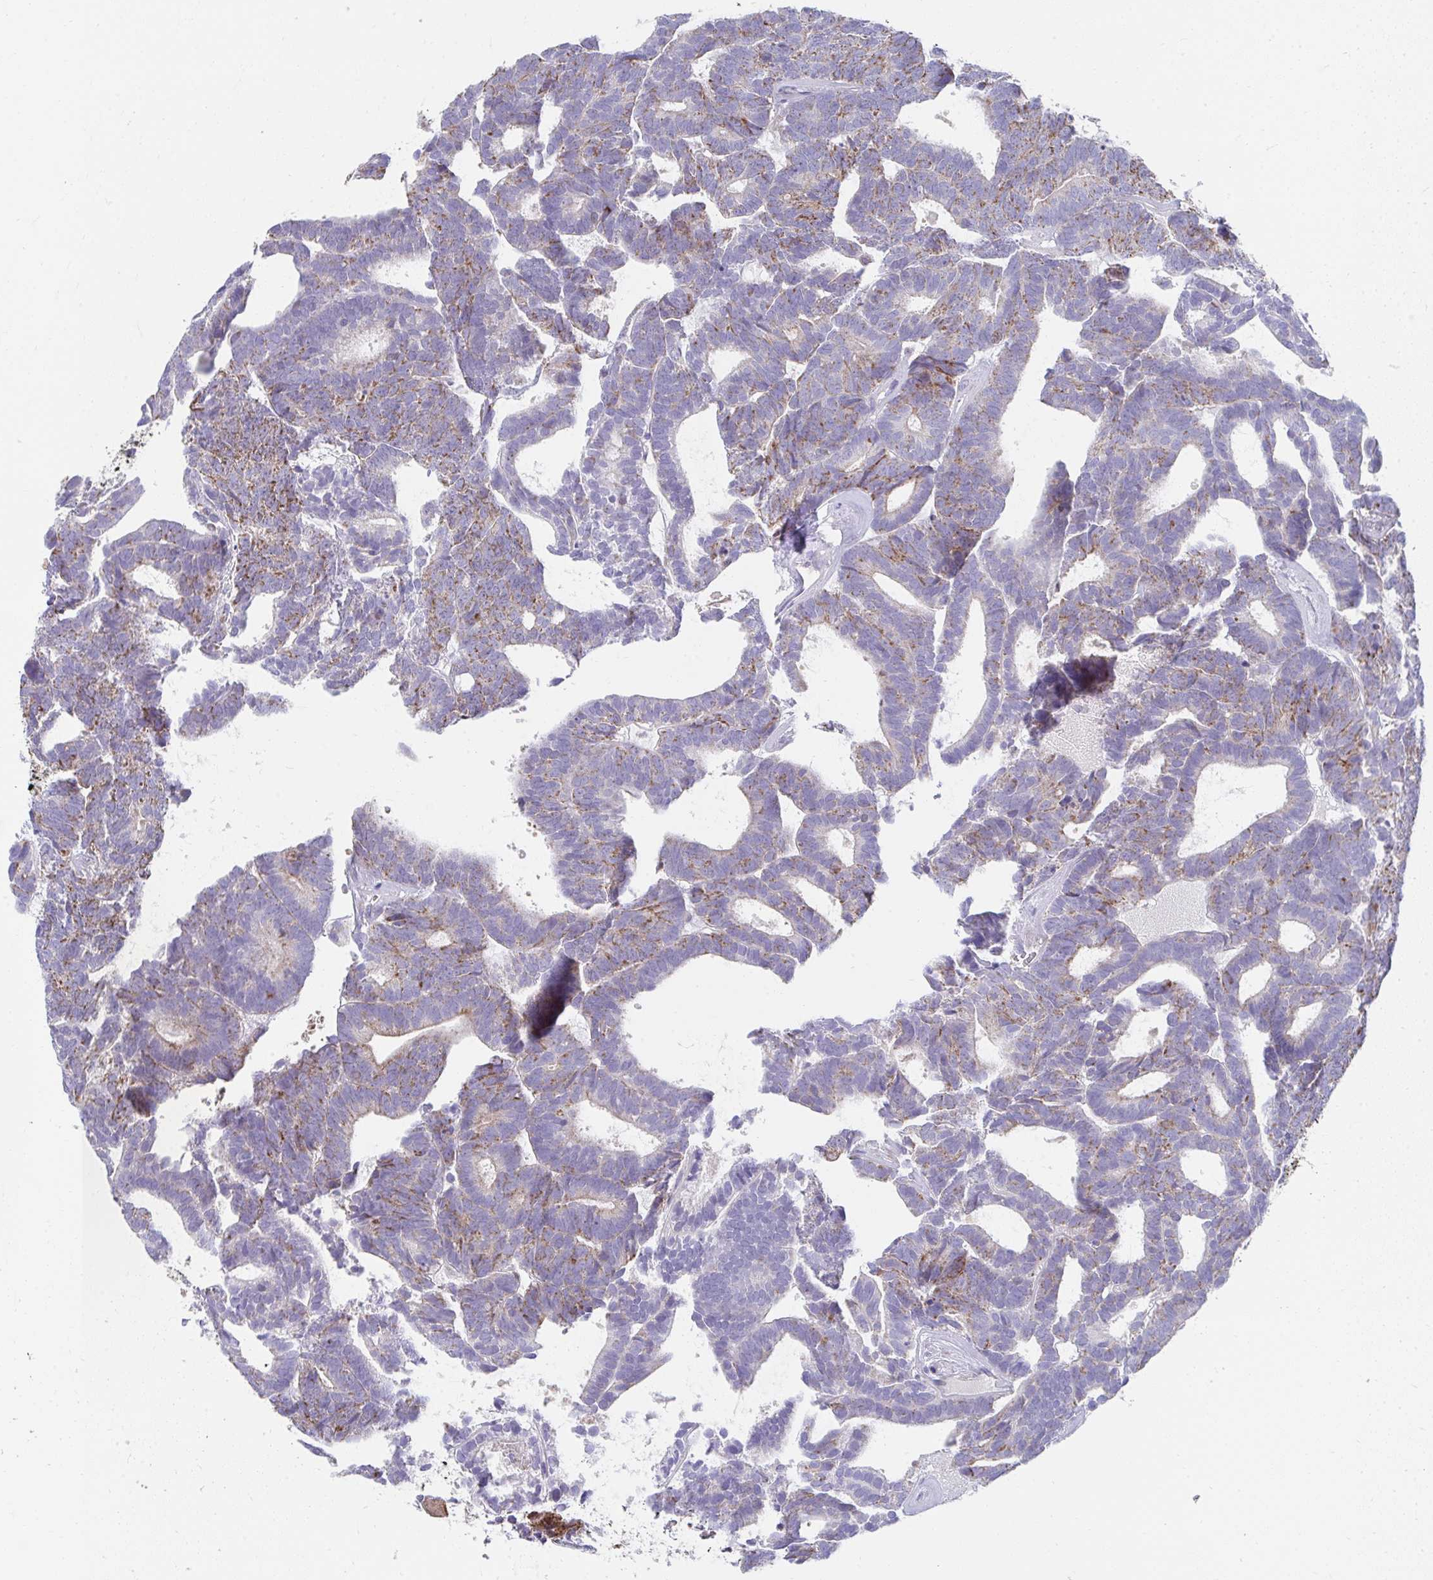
{"staining": {"intensity": "moderate", "quantity": "25%-75%", "location": "cytoplasmic/membranous"}, "tissue": "head and neck cancer", "cell_type": "Tumor cells", "image_type": "cancer", "snomed": [{"axis": "morphology", "description": "Adenocarcinoma, NOS"}, {"axis": "topography", "description": "Head-Neck"}], "caption": "Immunohistochemistry (IHC) photomicrograph of head and neck cancer (adenocarcinoma) stained for a protein (brown), which displays medium levels of moderate cytoplasmic/membranous staining in about 25%-75% of tumor cells.", "gene": "PRRG3", "patient": {"sex": "female", "age": 81}}